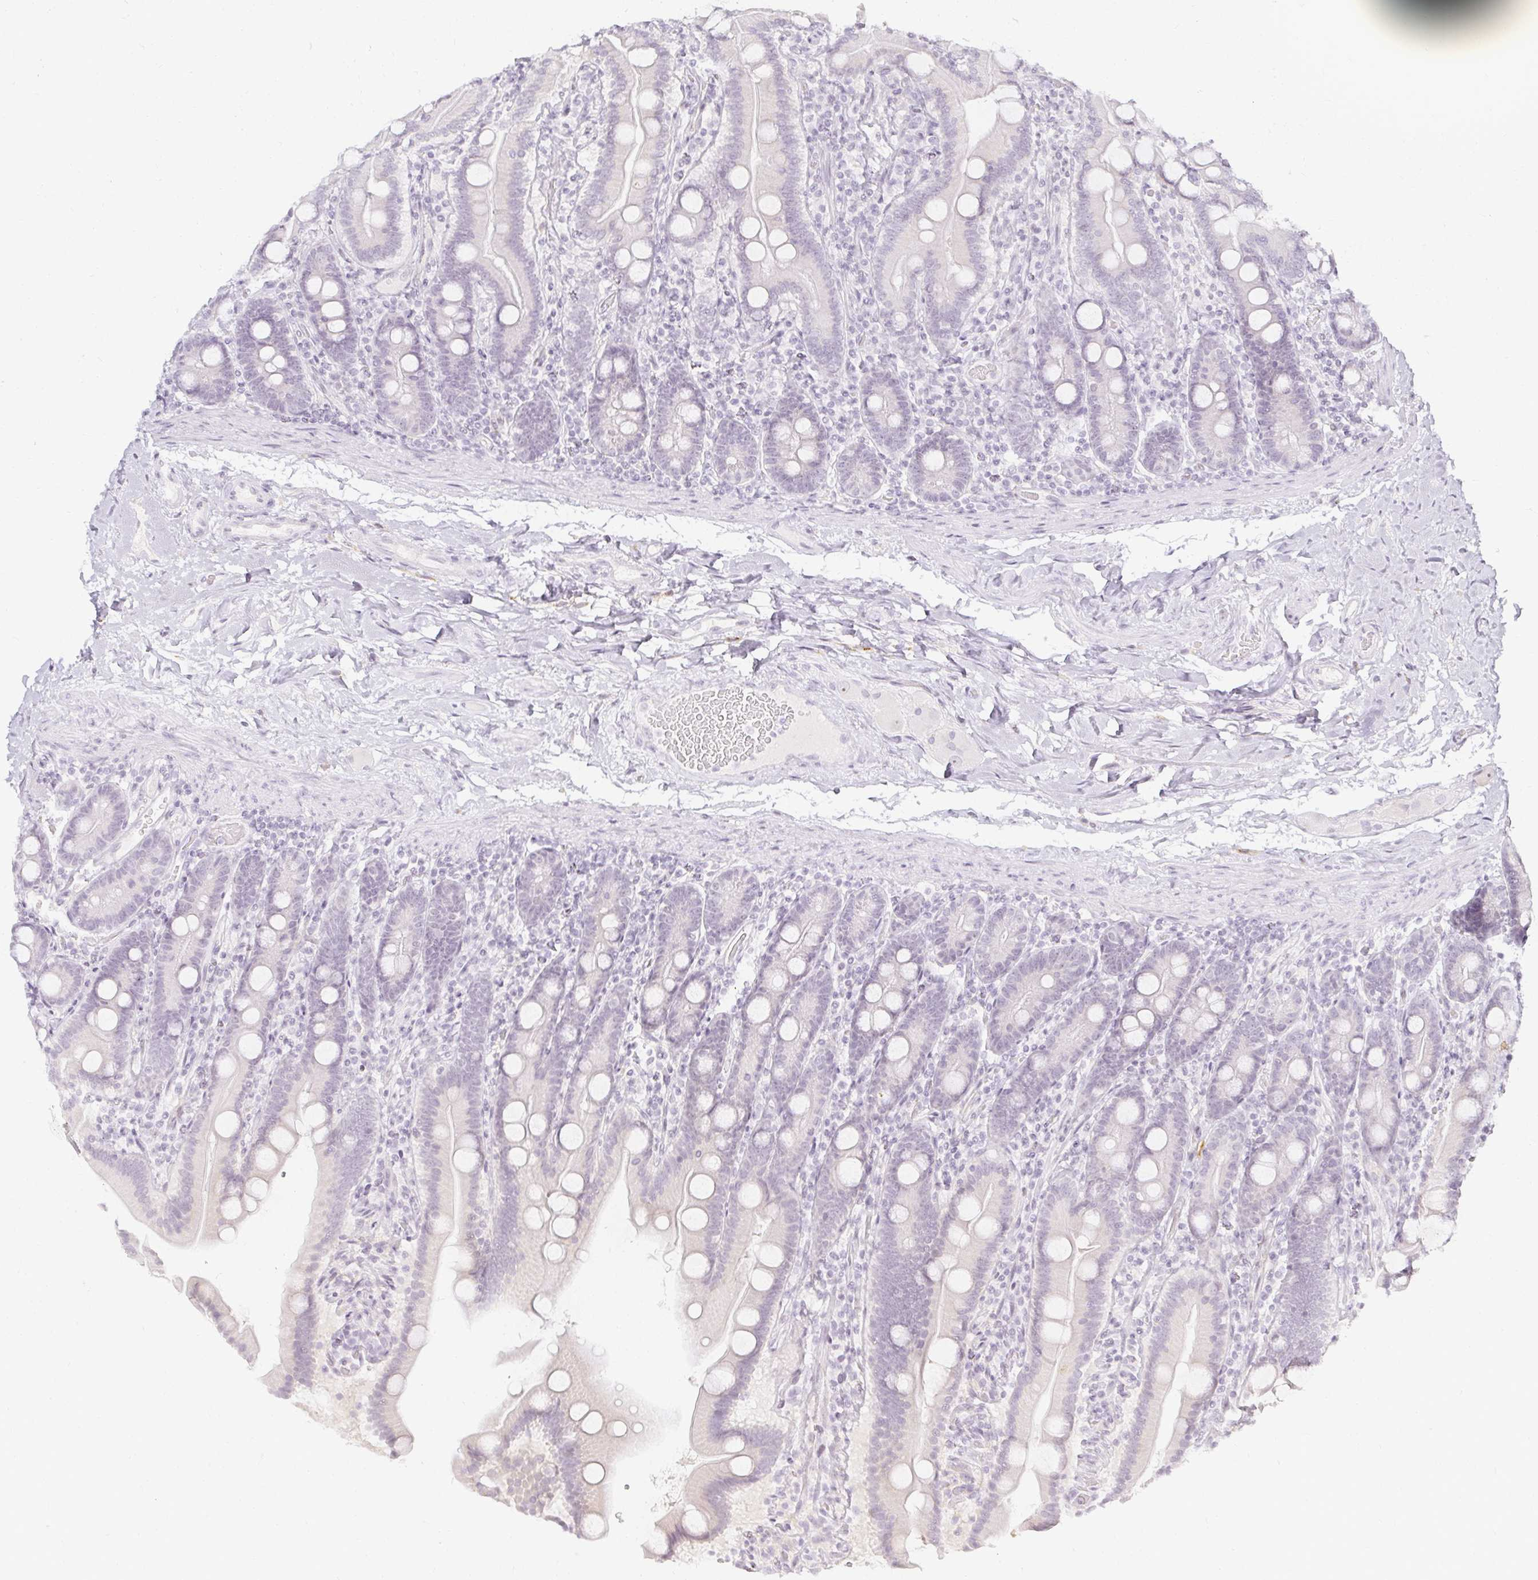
{"staining": {"intensity": "negative", "quantity": "none", "location": "none"}, "tissue": "duodenum", "cell_type": "Glandular cells", "image_type": "normal", "snomed": [{"axis": "morphology", "description": "Normal tissue, NOS"}, {"axis": "topography", "description": "Duodenum"}], "caption": "Immunohistochemical staining of normal human duodenum exhibits no significant staining in glandular cells. (Brightfield microscopy of DAB (3,3'-diaminobenzidine) immunohistochemistry at high magnification).", "gene": "ACAN", "patient": {"sex": "male", "age": 55}}